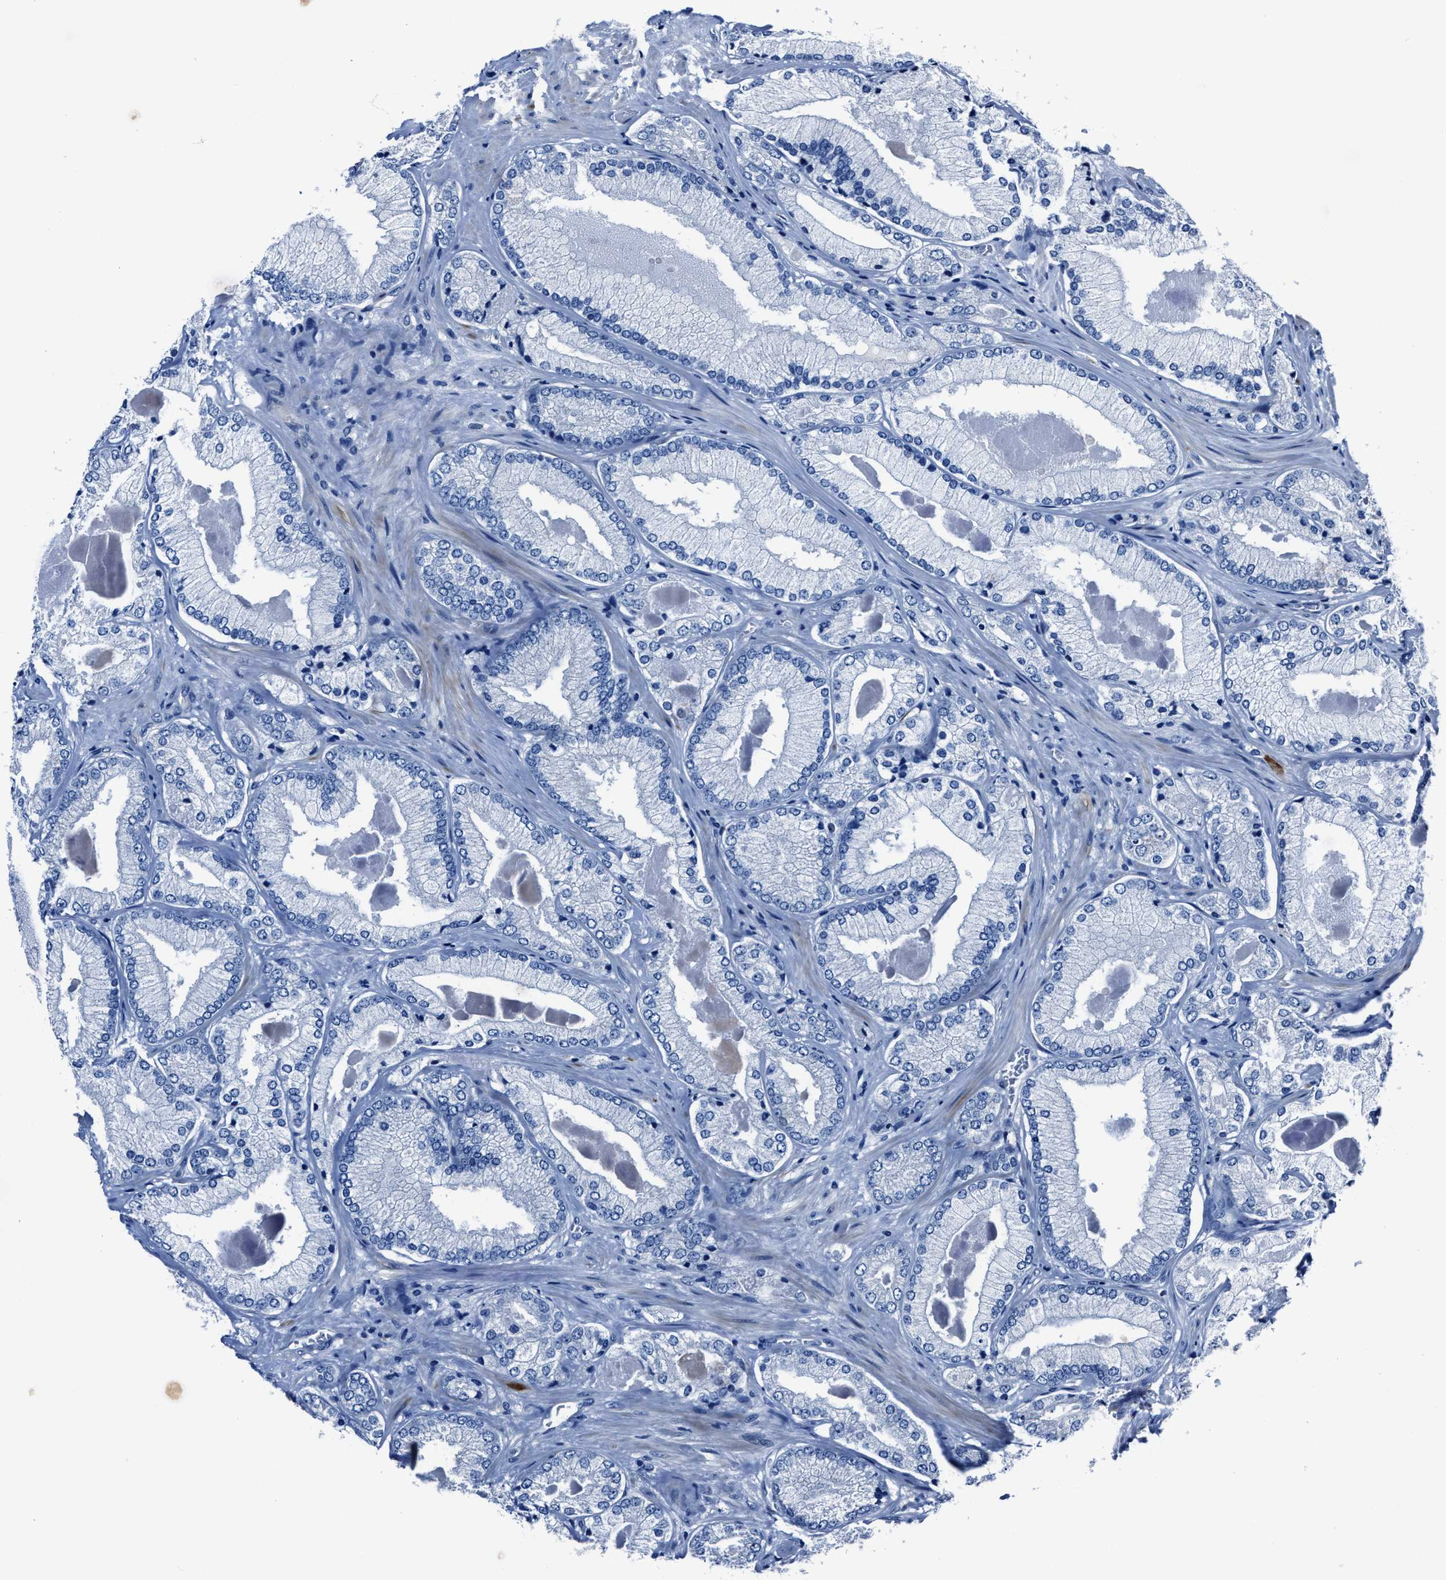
{"staining": {"intensity": "negative", "quantity": "none", "location": "none"}, "tissue": "prostate cancer", "cell_type": "Tumor cells", "image_type": "cancer", "snomed": [{"axis": "morphology", "description": "Adenocarcinoma, Low grade"}, {"axis": "topography", "description": "Prostate"}], "caption": "The photomicrograph demonstrates no significant positivity in tumor cells of prostate low-grade adenocarcinoma. The staining is performed using DAB brown chromogen with nuclei counter-stained in using hematoxylin.", "gene": "NACAD", "patient": {"sex": "male", "age": 65}}